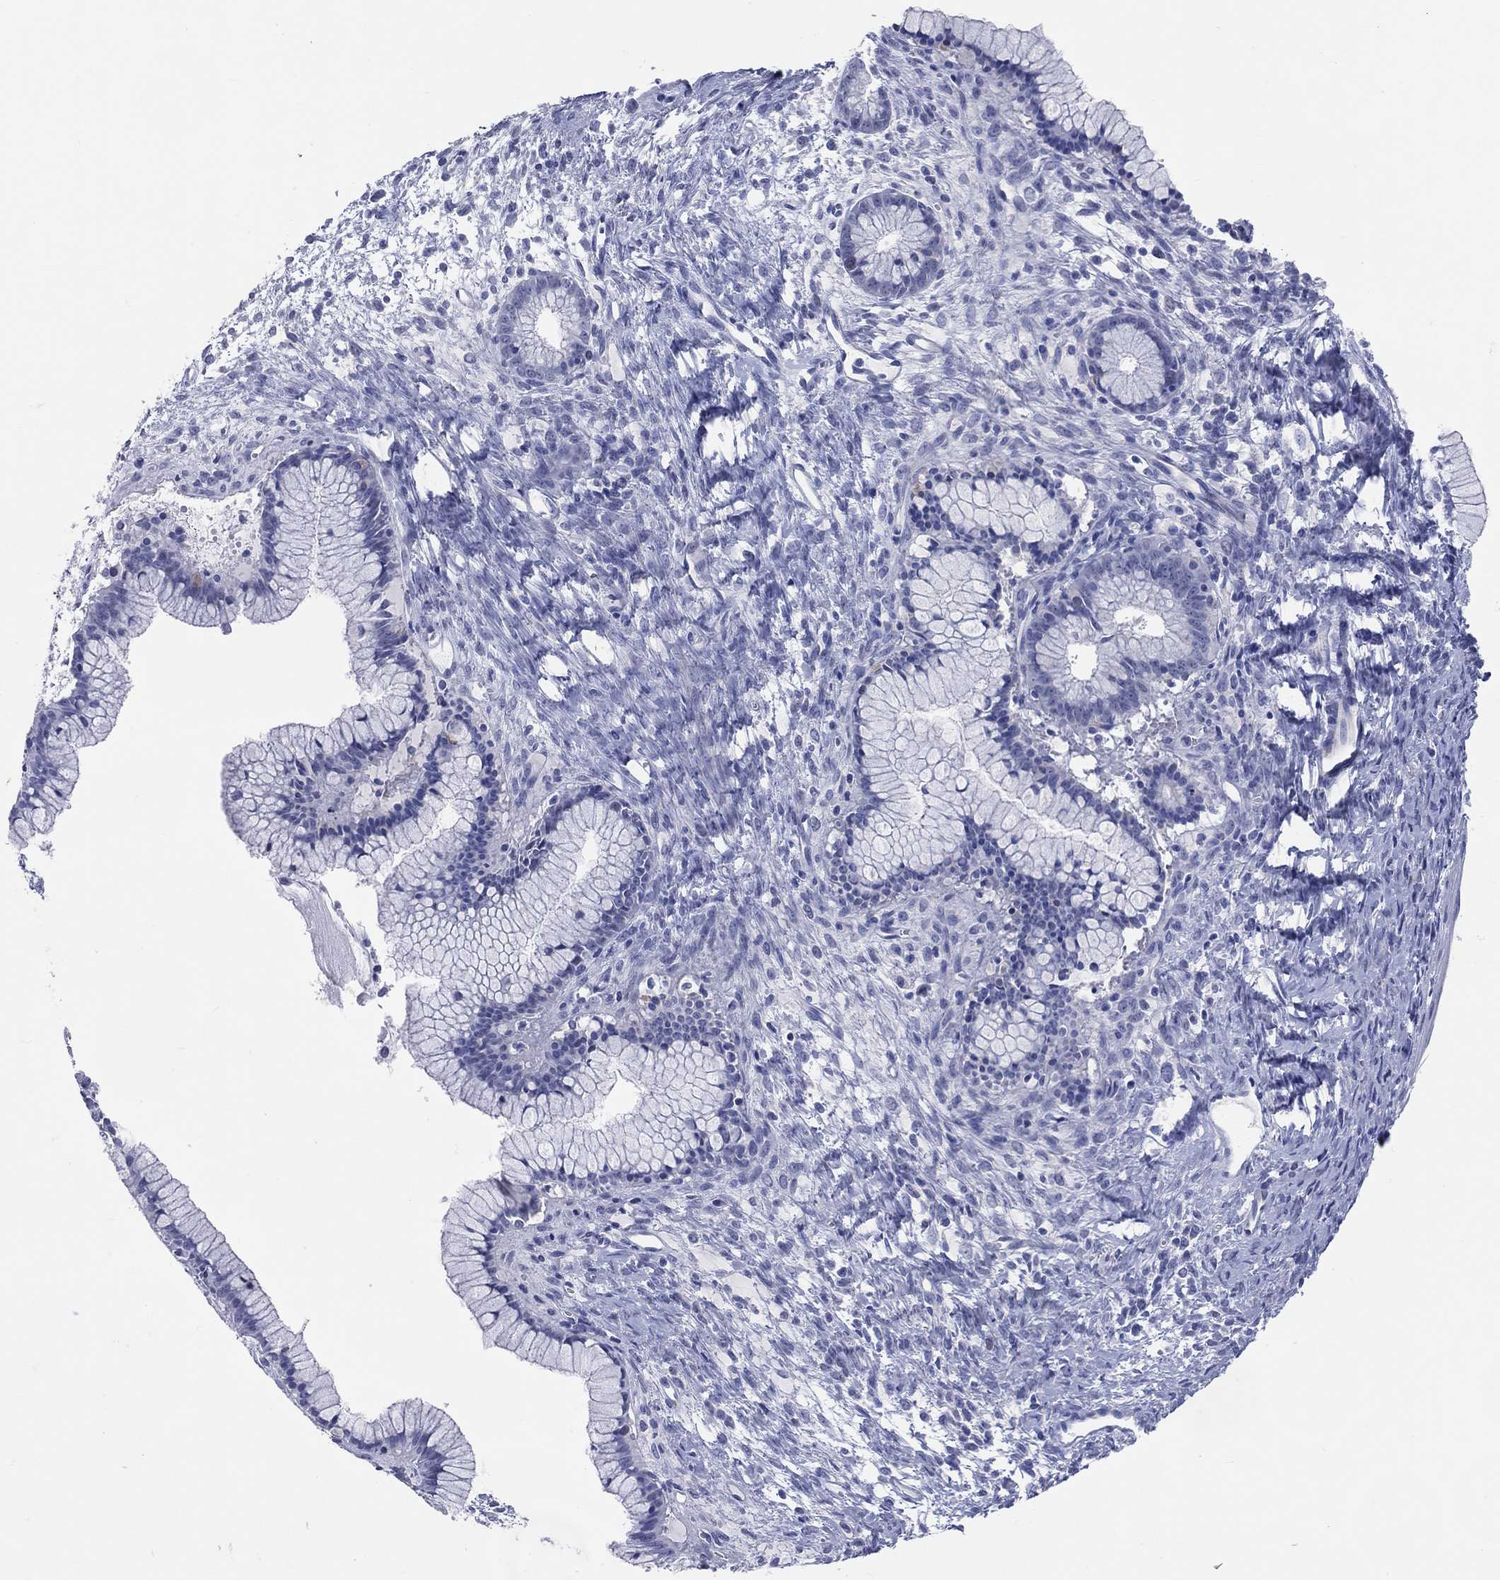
{"staining": {"intensity": "negative", "quantity": "none", "location": "none"}, "tissue": "ovarian cancer", "cell_type": "Tumor cells", "image_type": "cancer", "snomed": [{"axis": "morphology", "description": "Cystadenocarcinoma, mucinous, NOS"}, {"axis": "topography", "description": "Ovary"}], "caption": "The photomicrograph demonstrates no staining of tumor cells in ovarian cancer (mucinous cystadenocarcinoma).", "gene": "DNAH6", "patient": {"sex": "female", "age": 41}}